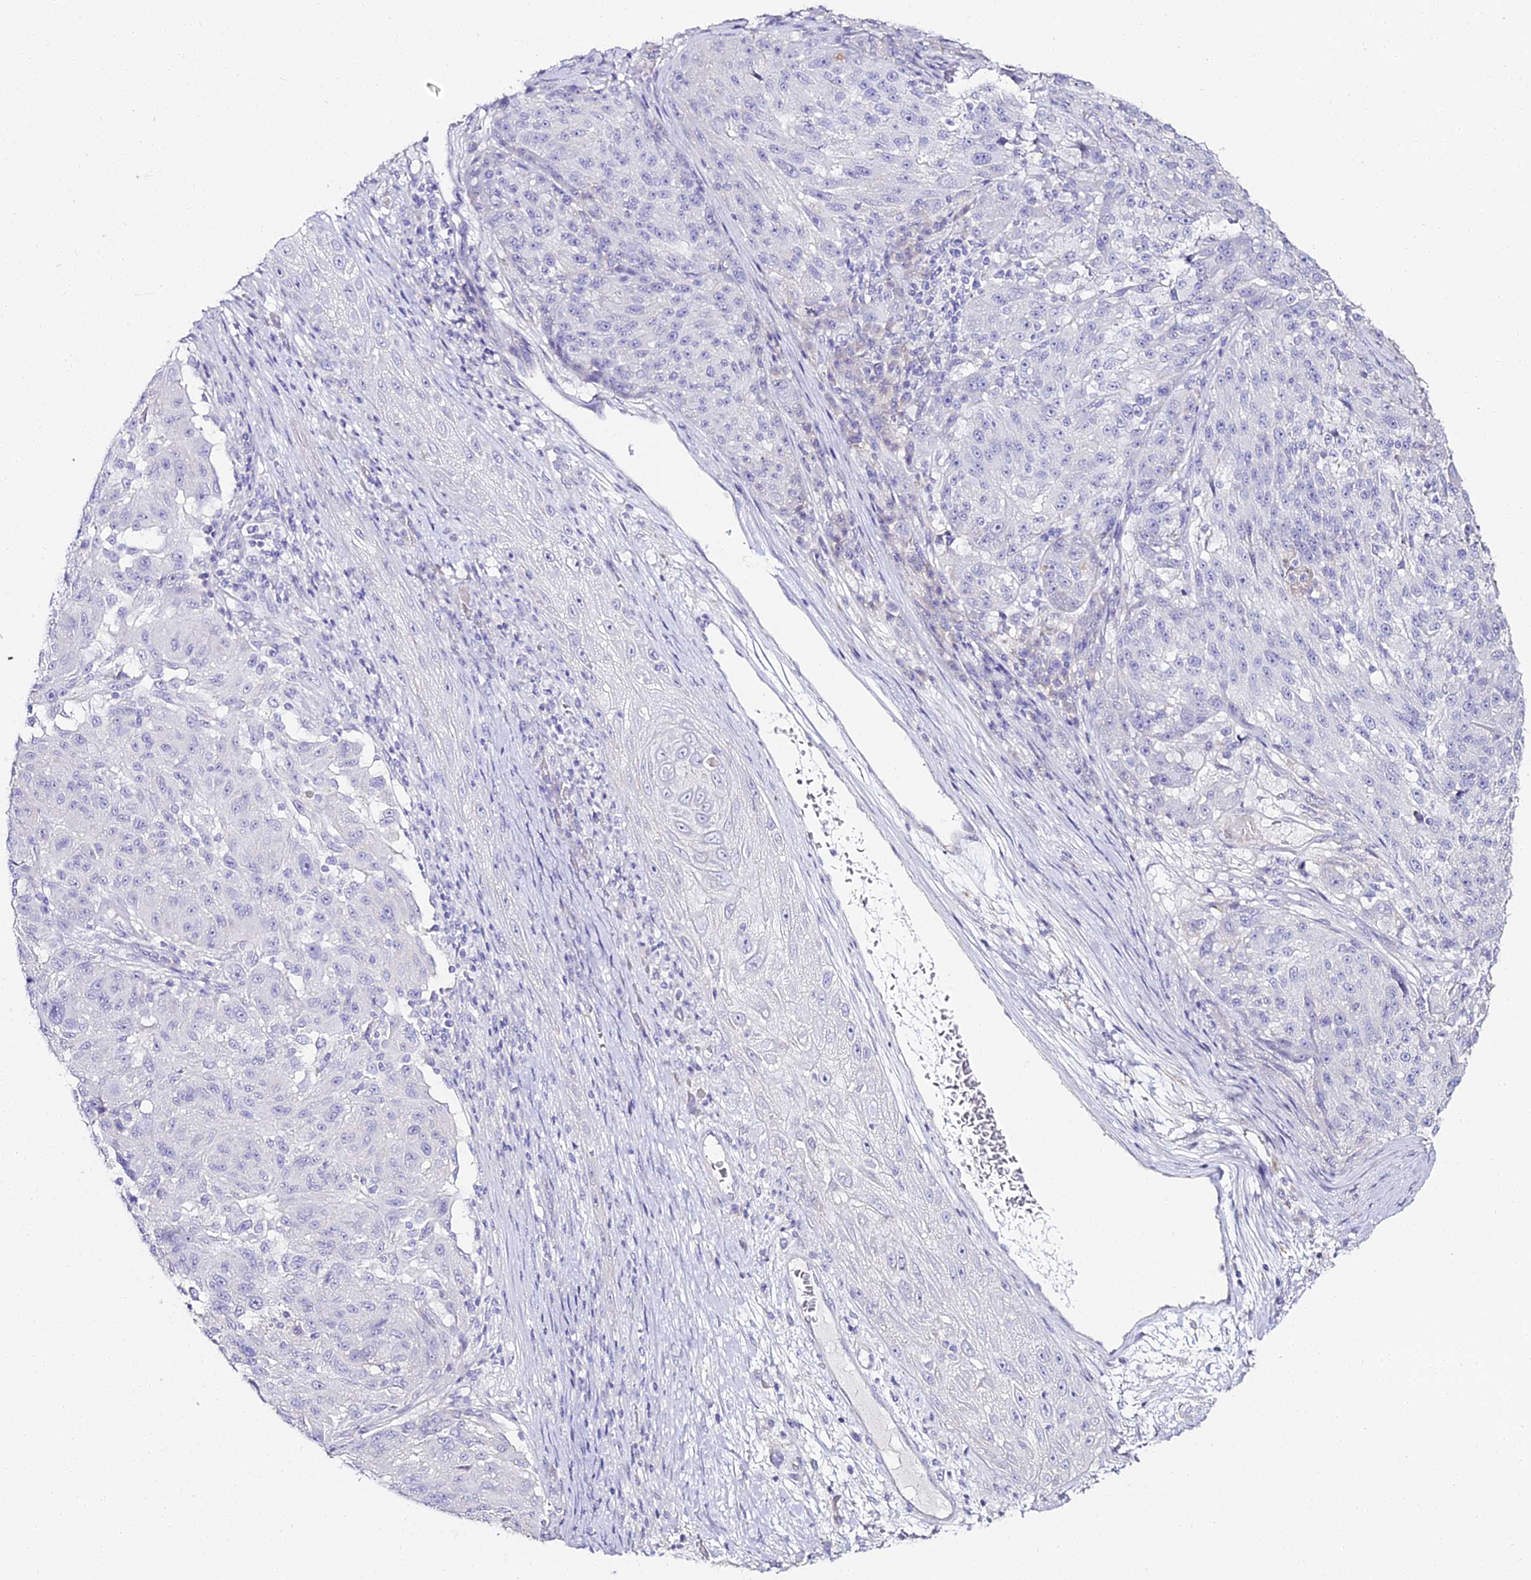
{"staining": {"intensity": "negative", "quantity": "none", "location": "none"}, "tissue": "melanoma", "cell_type": "Tumor cells", "image_type": "cancer", "snomed": [{"axis": "morphology", "description": "Malignant melanoma, NOS"}, {"axis": "topography", "description": "Skin"}], "caption": "An IHC histopathology image of melanoma is shown. There is no staining in tumor cells of melanoma.", "gene": "ALPG", "patient": {"sex": "male", "age": 53}}